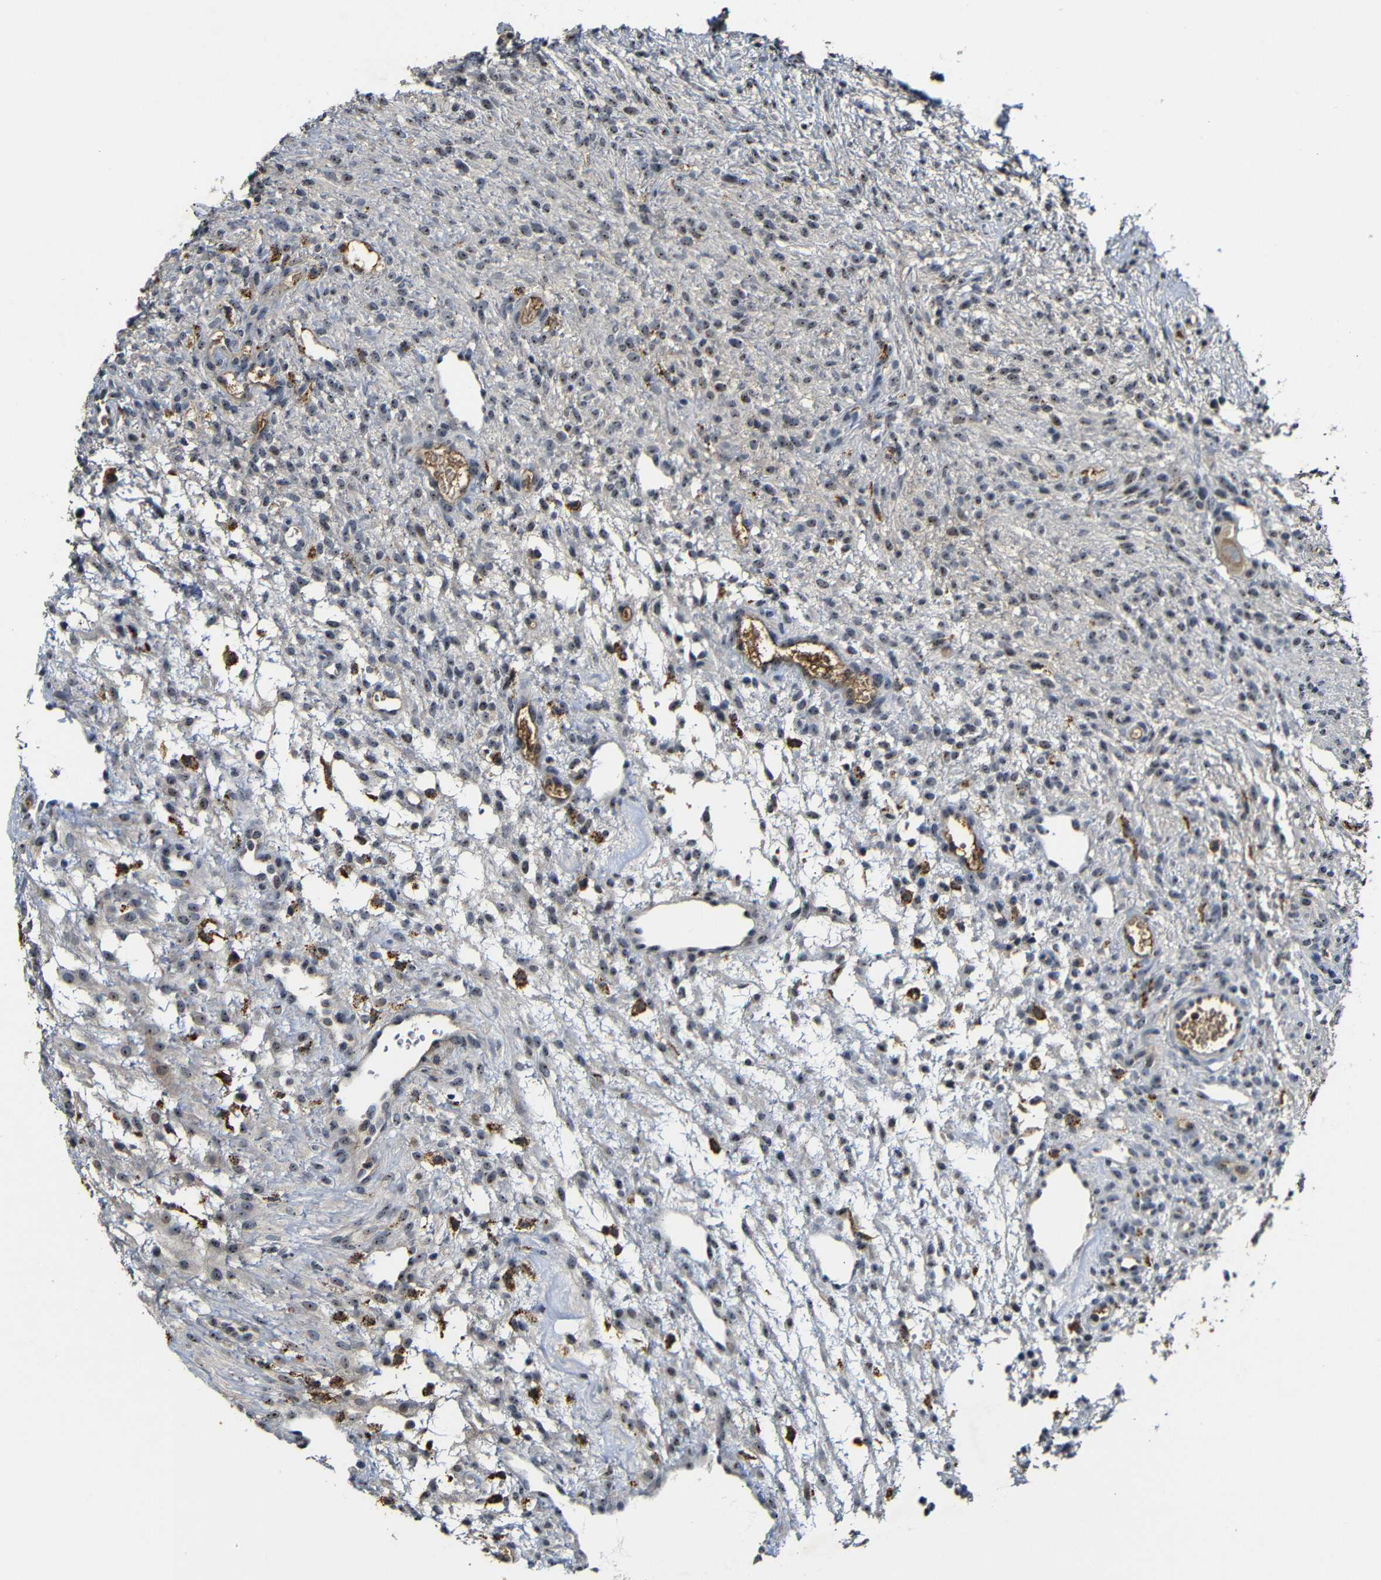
{"staining": {"intensity": "moderate", "quantity": "<25%", "location": "cytoplasmic/membranous,nuclear"}, "tissue": "ovary", "cell_type": "Ovarian stroma cells", "image_type": "normal", "snomed": [{"axis": "morphology", "description": "Normal tissue, NOS"}, {"axis": "morphology", "description": "Cyst, NOS"}, {"axis": "topography", "description": "Ovary"}], "caption": "Benign ovary was stained to show a protein in brown. There is low levels of moderate cytoplasmic/membranous,nuclear staining in about <25% of ovarian stroma cells.", "gene": "MYC", "patient": {"sex": "female", "age": 18}}